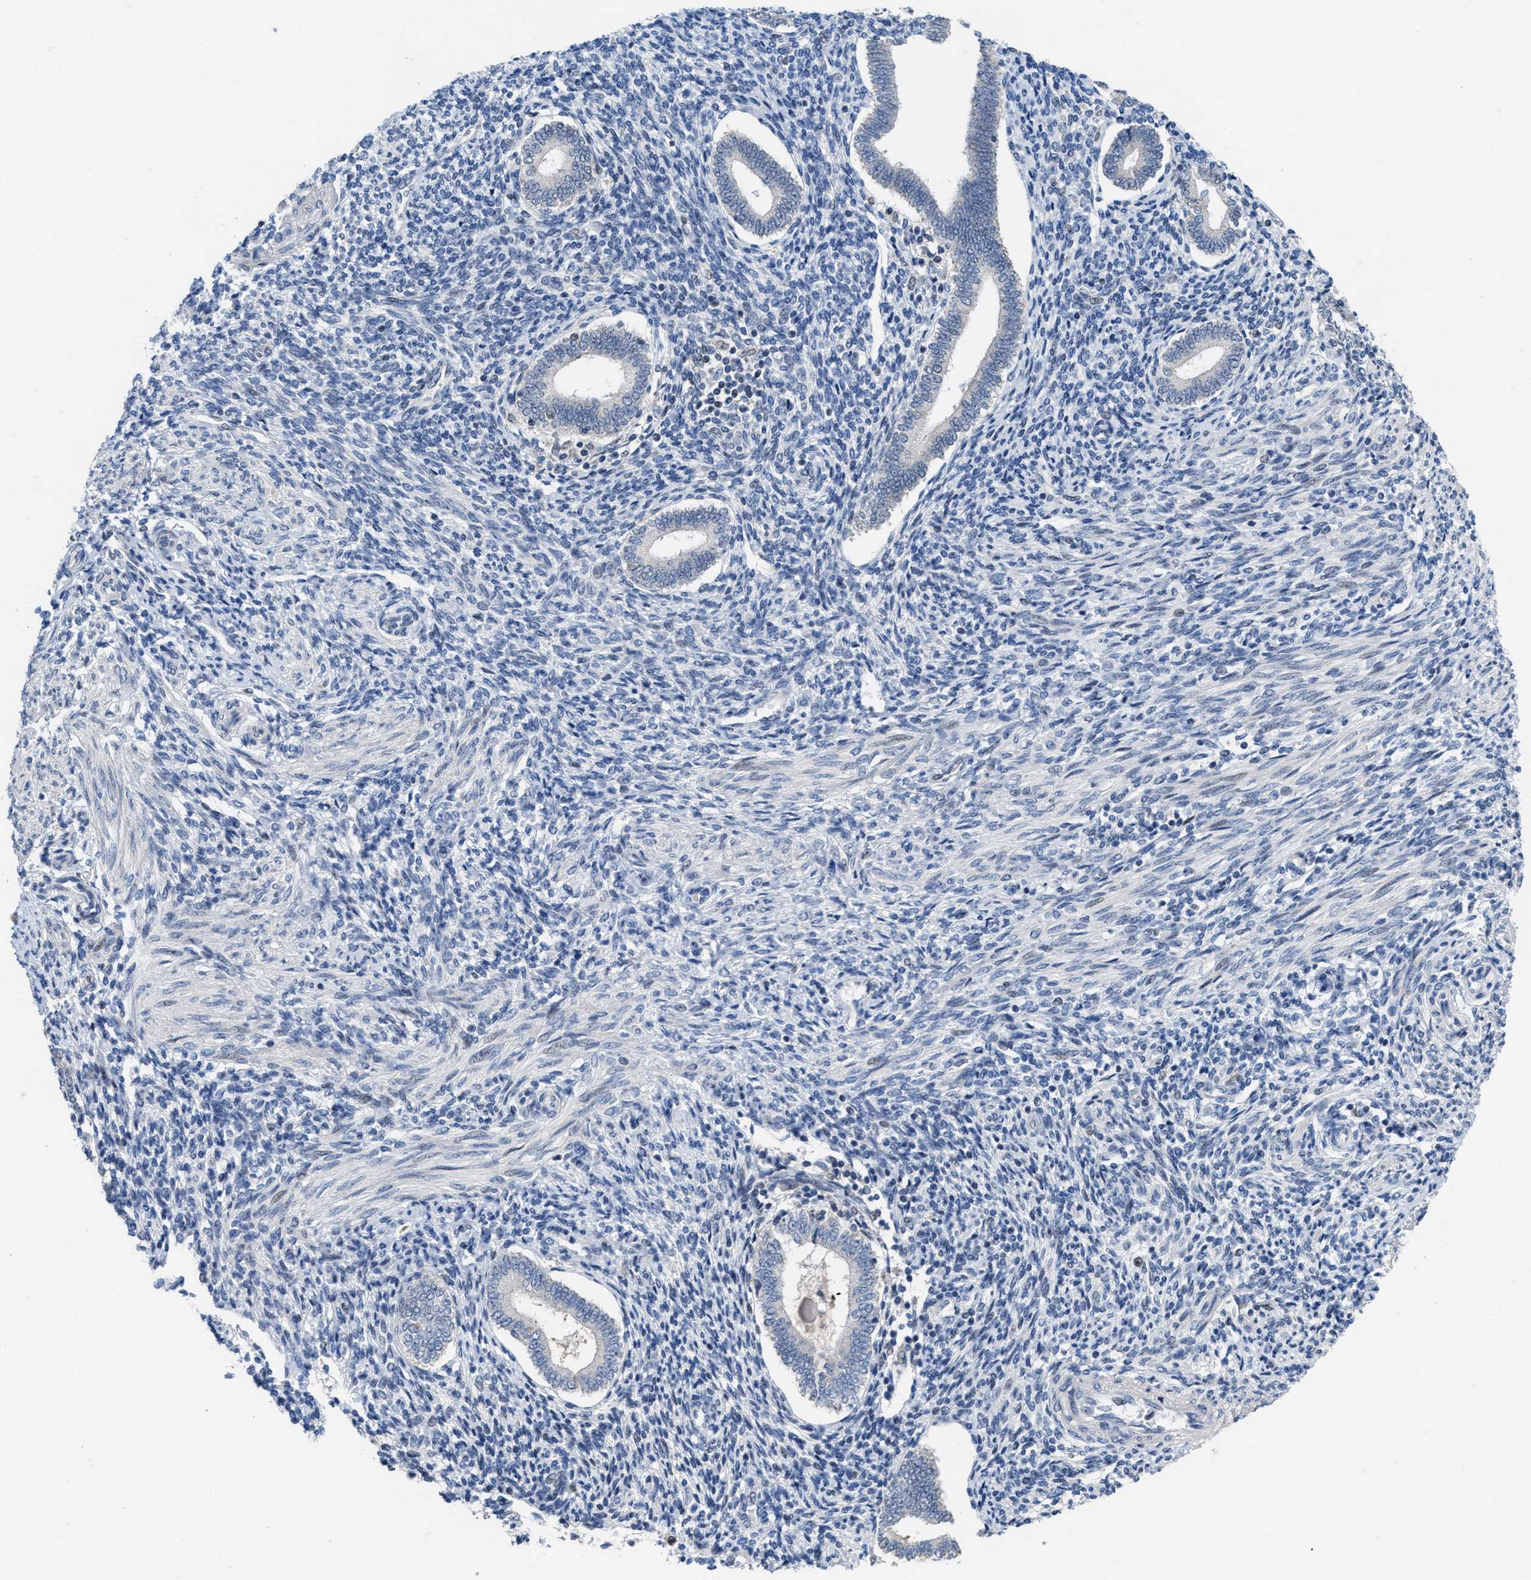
{"staining": {"intensity": "negative", "quantity": "none", "location": "none"}, "tissue": "endometrium", "cell_type": "Cells in endometrial stroma", "image_type": "normal", "snomed": [{"axis": "morphology", "description": "Normal tissue, NOS"}, {"axis": "topography", "description": "Endometrium"}], "caption": "This is an immunohistochemistry (IHC) micrograph of benign human endometrium. There is no positivity in cells in endometrial stroma.", "gene": "SETDB1", "patient": {"sex": "female", "age": 42}}